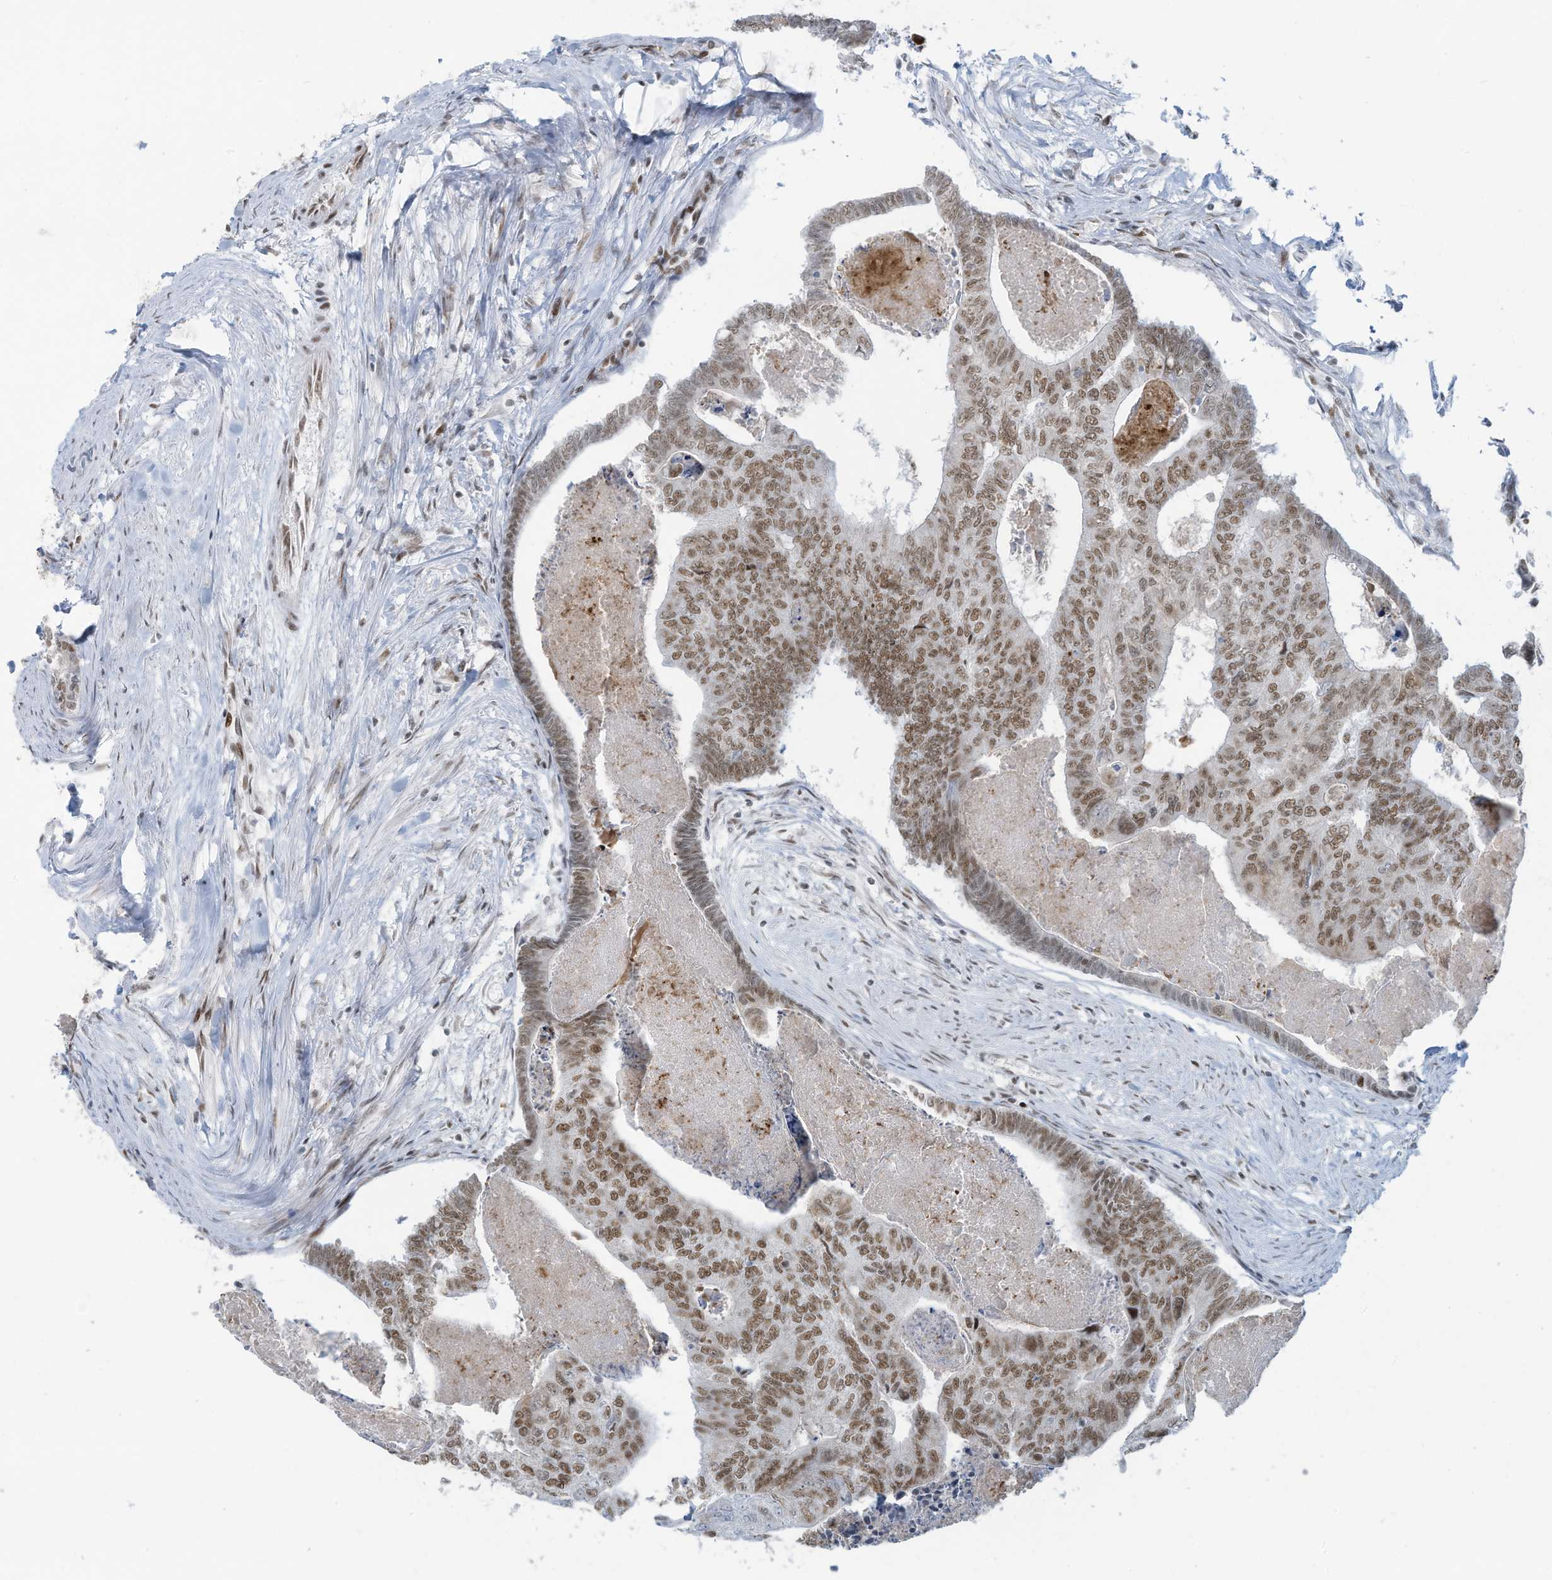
{"staining": {"intensity": "moderate", "quantity": ">75%", "location": "nuclear"}, "tissue": "colorectal cancer", "cell_type": "Tumor cells", "image_type": "cancer", "snomed": [{"axis": "morphology", "description": "Adenocarcinoma, NOS"}, {"axis": "topography", "description": "Colon"}], "caption": "A photomicrograph showing moderate nuclear staining in approximately >75% of tumor cells in colorectal cancer, as visualized by brown immunohistochemical staining.", "gene": "ECT2L", "patient": {"sex": "female", "age": 67}}